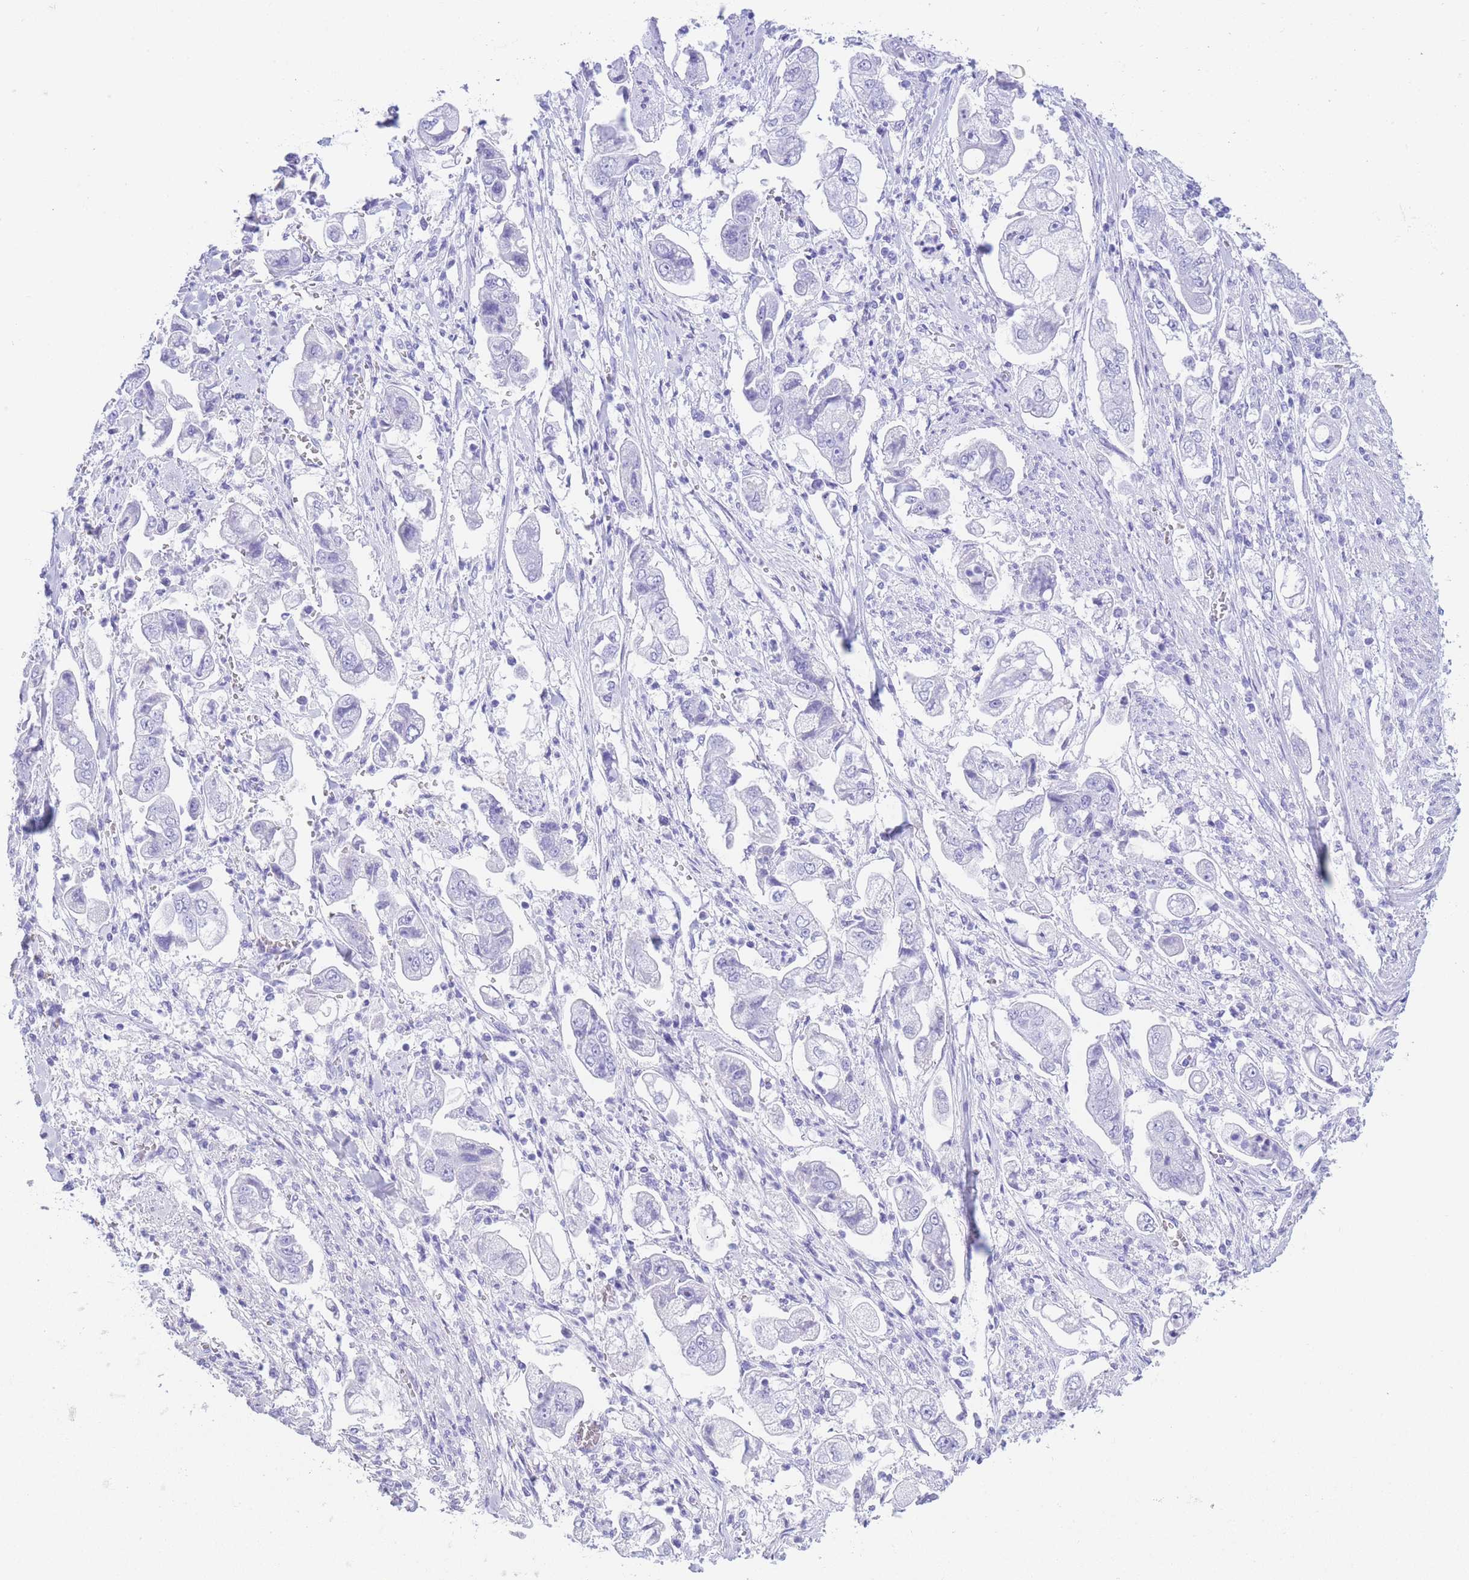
{"staining": {"intensity": "negative", "quantity": "none", "location": "none"}, "tissue": "stomach cancer", "cell_type": "Tumor cells", "image_type": "cancer", "snomed": [{"axis": "morphology", "description": "Adenocarcinoma, NOS"}, {"axis": "topography", "description": "Stomach"}], "caption": "DAB (3,3'-diaminobenzidine) immunohistochemical staining of human adenocarcinoma (stomach) displays no significant expression in tumor cells.", "gene": "SLCO1B3", "patient": {"sex": "male", "age": 62}}